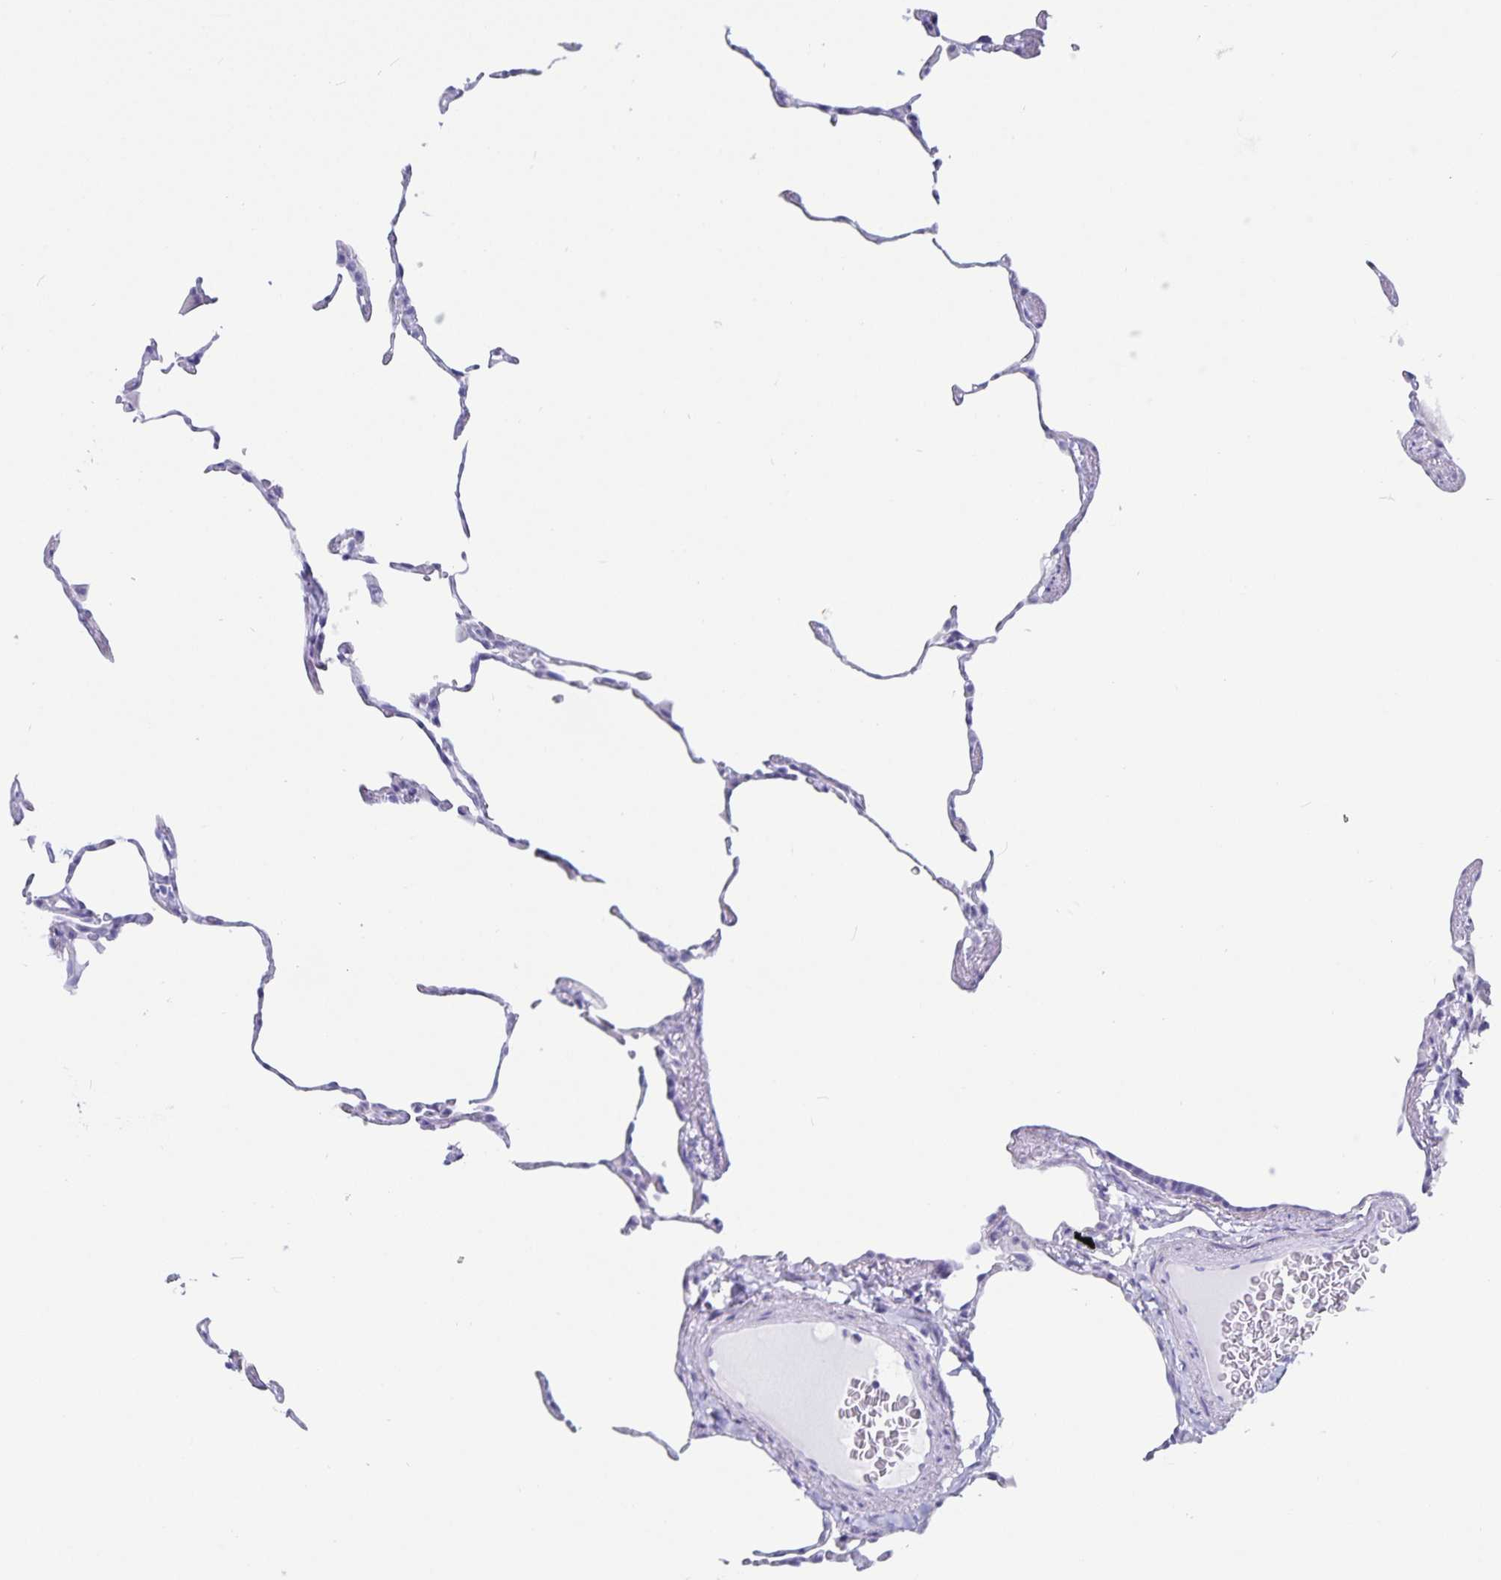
{"staining": {"intensity": "negative", "quantity": "none", "location": "none"}, "tissue": "lung", "cell_type": "Alveolar cells", "image_type": "normal", "snomed": [{"axis": "morphology", "description": "Normal tissue, NOS"}, {"axis": "topography", "description": "Lung"}], "caption": "Immunohistochemistry of normal lung exhibits no positivity in alveolar cells.", "gene": "C19orf73", "patient": {"sex": "female", "age": 57}}